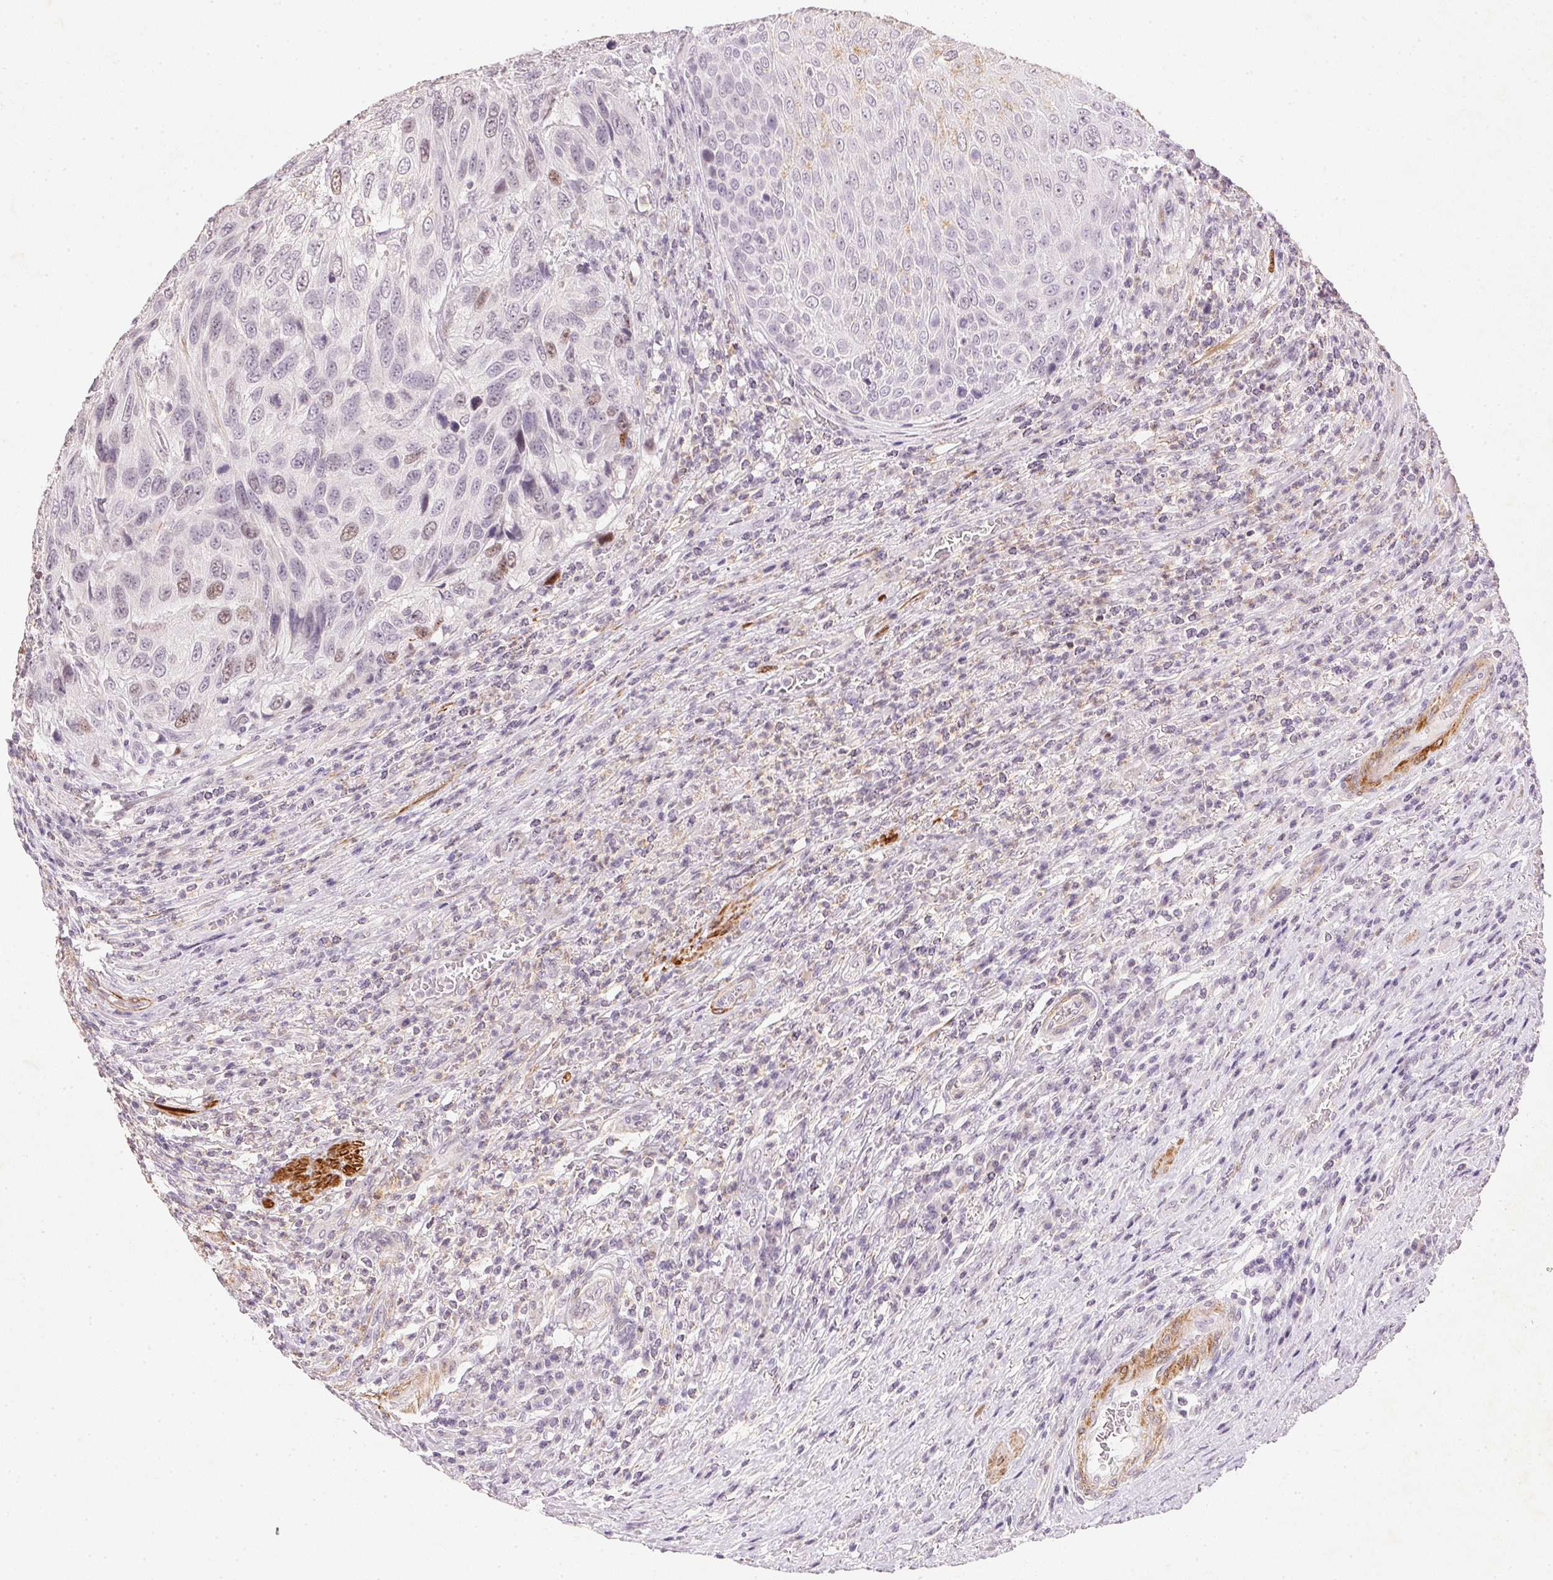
{"staining": {"intensity": "weak", "quantity": "<25%", "location": "nuclear"}, "tissue": "urothelial cancer", "cell_type": "Tumor cells", "image_type": "cancer", "snomed": [{"axis": "morphology", "description": "Urothelial carcinoma, High grade"}, {"axis": "topography", "description": "Urinary bladder"}], "caption": "IHC of human high-grade urothelial carcinoma shows no staining in tumor cells.", "gene": "SMTN", "patient": {"sex": "female", "age": 70}}